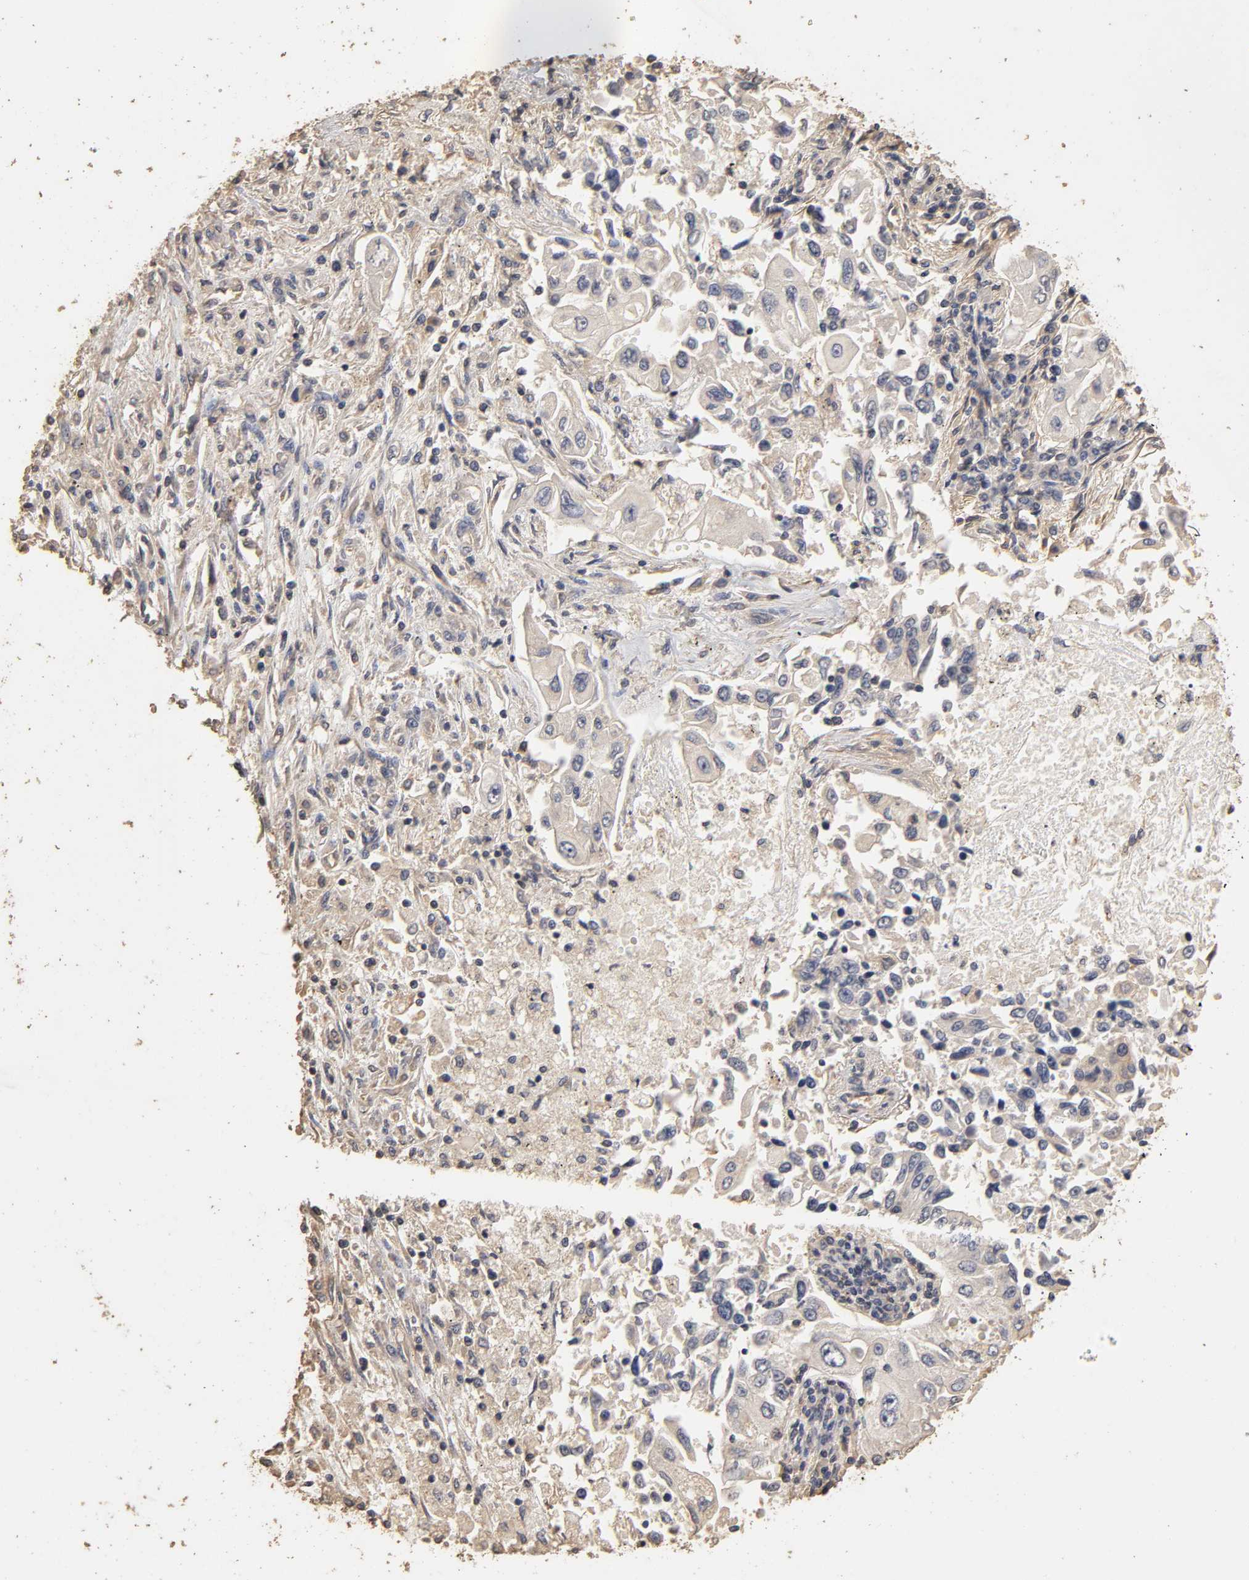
{"staining": {"intensity": "negative", "quantity": "none", "location": "none"}, "tissue": "lung cancer", "cell_type": "Tumor cells", "image_type": "cancer", "snomed": [{"axis": "morphology", "description": "Adenocarcinoma, NOS"}, {"axis": "topography", "description": "Lung"}], "caption": "Immunohistochemistry image of lung cancer (adenocarcinoma) stained for a protein (brown), which displays no staining in tumor cells. The staining is performed using DAB brown chromogen with nuclei counter-stained in using hematoxylin.", "gene": "VSIG4", "patient": {"sex": "male", "age": 84}}